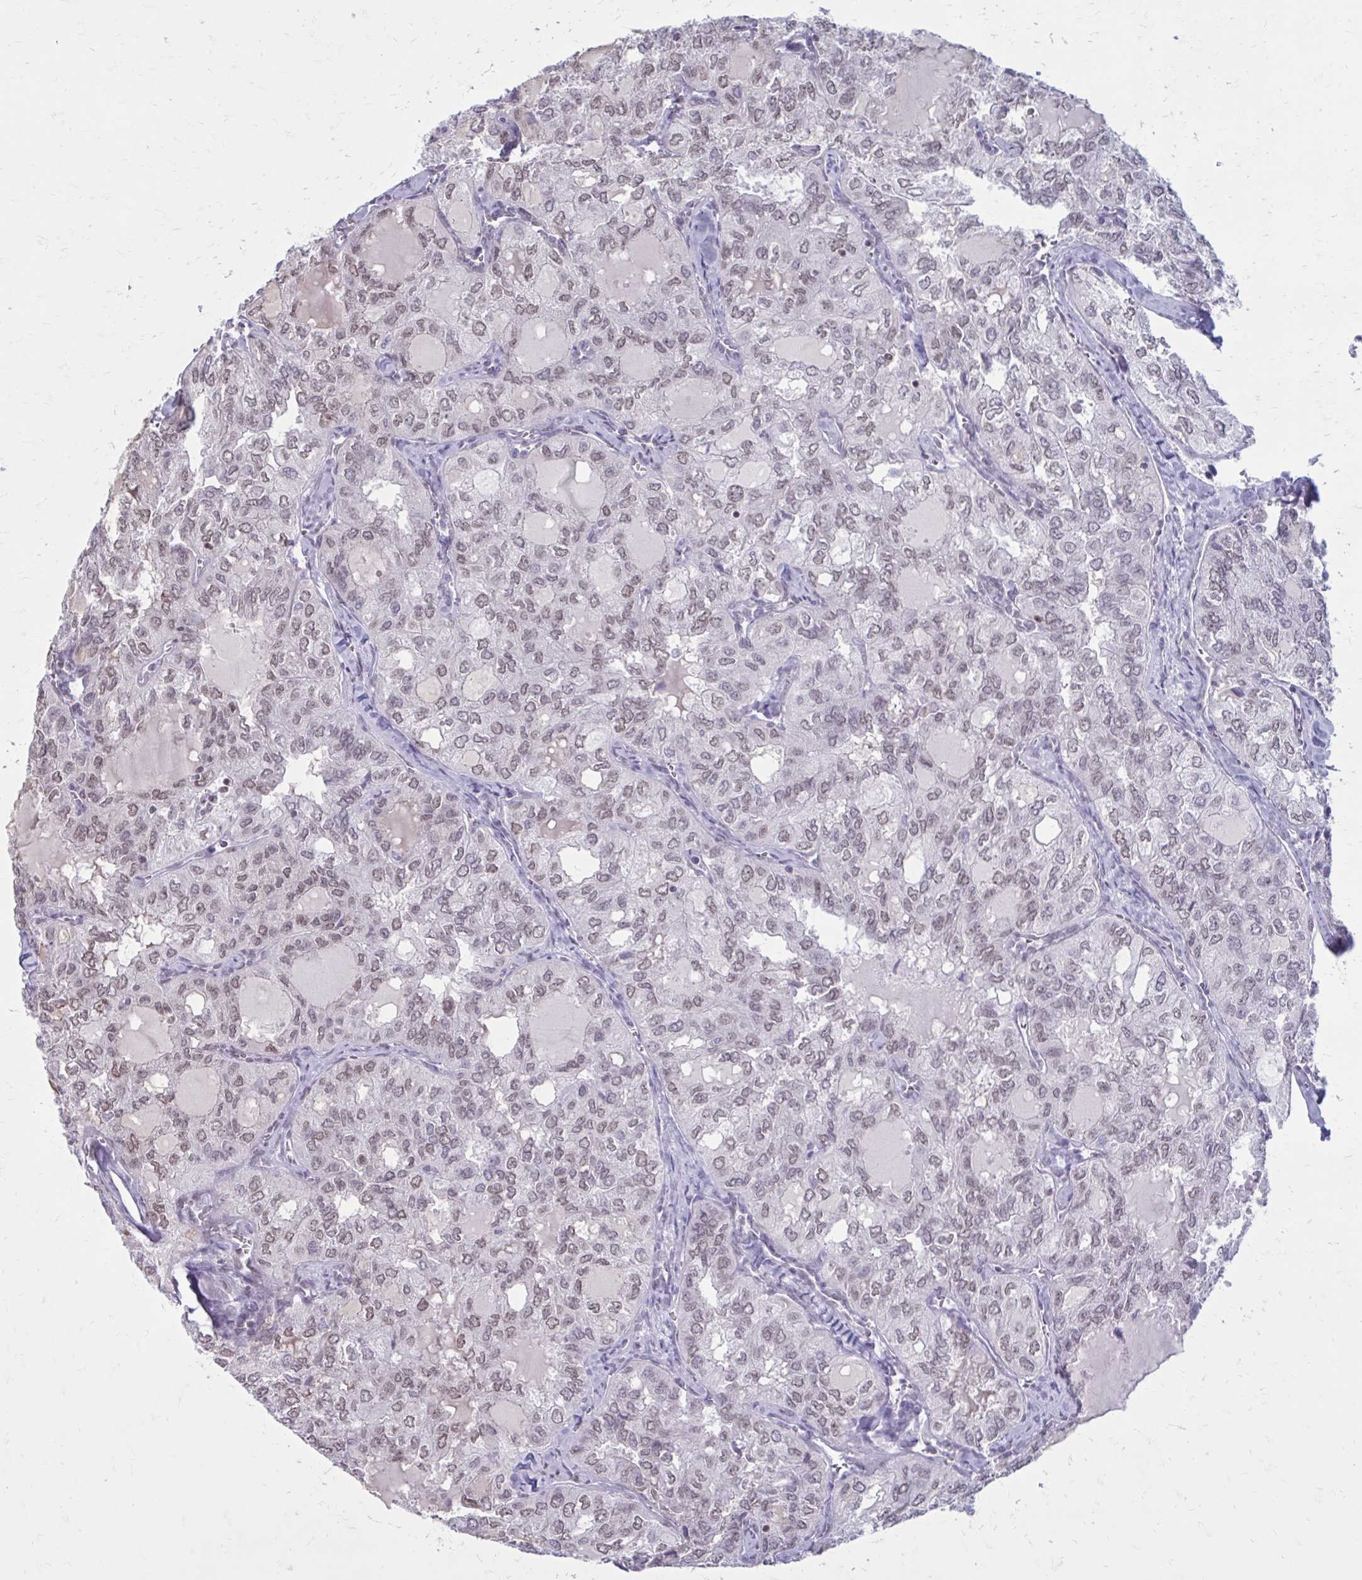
{"staining": {"intensity": "moderate", "quantity": ">75%", "location": "nuclear"}, "tissue": "thyroid cancer", "cell_type": "Tumor cells", "image_type": "cancer", "snomed": [{"axis": "morphology", "description": "Follicular adenoma carcinoma, NOS"}, {"axis": "topography", "description": "Thyroid gland"}], "caption": "The image demonstrates a brown stain indicating the presence of a protein in the nuclear of tumor cells in thyroid cancer (follicular adenoma carcinoma).", "gene": "PROSER1", "patient": {"sex": "male", "age": 75}}